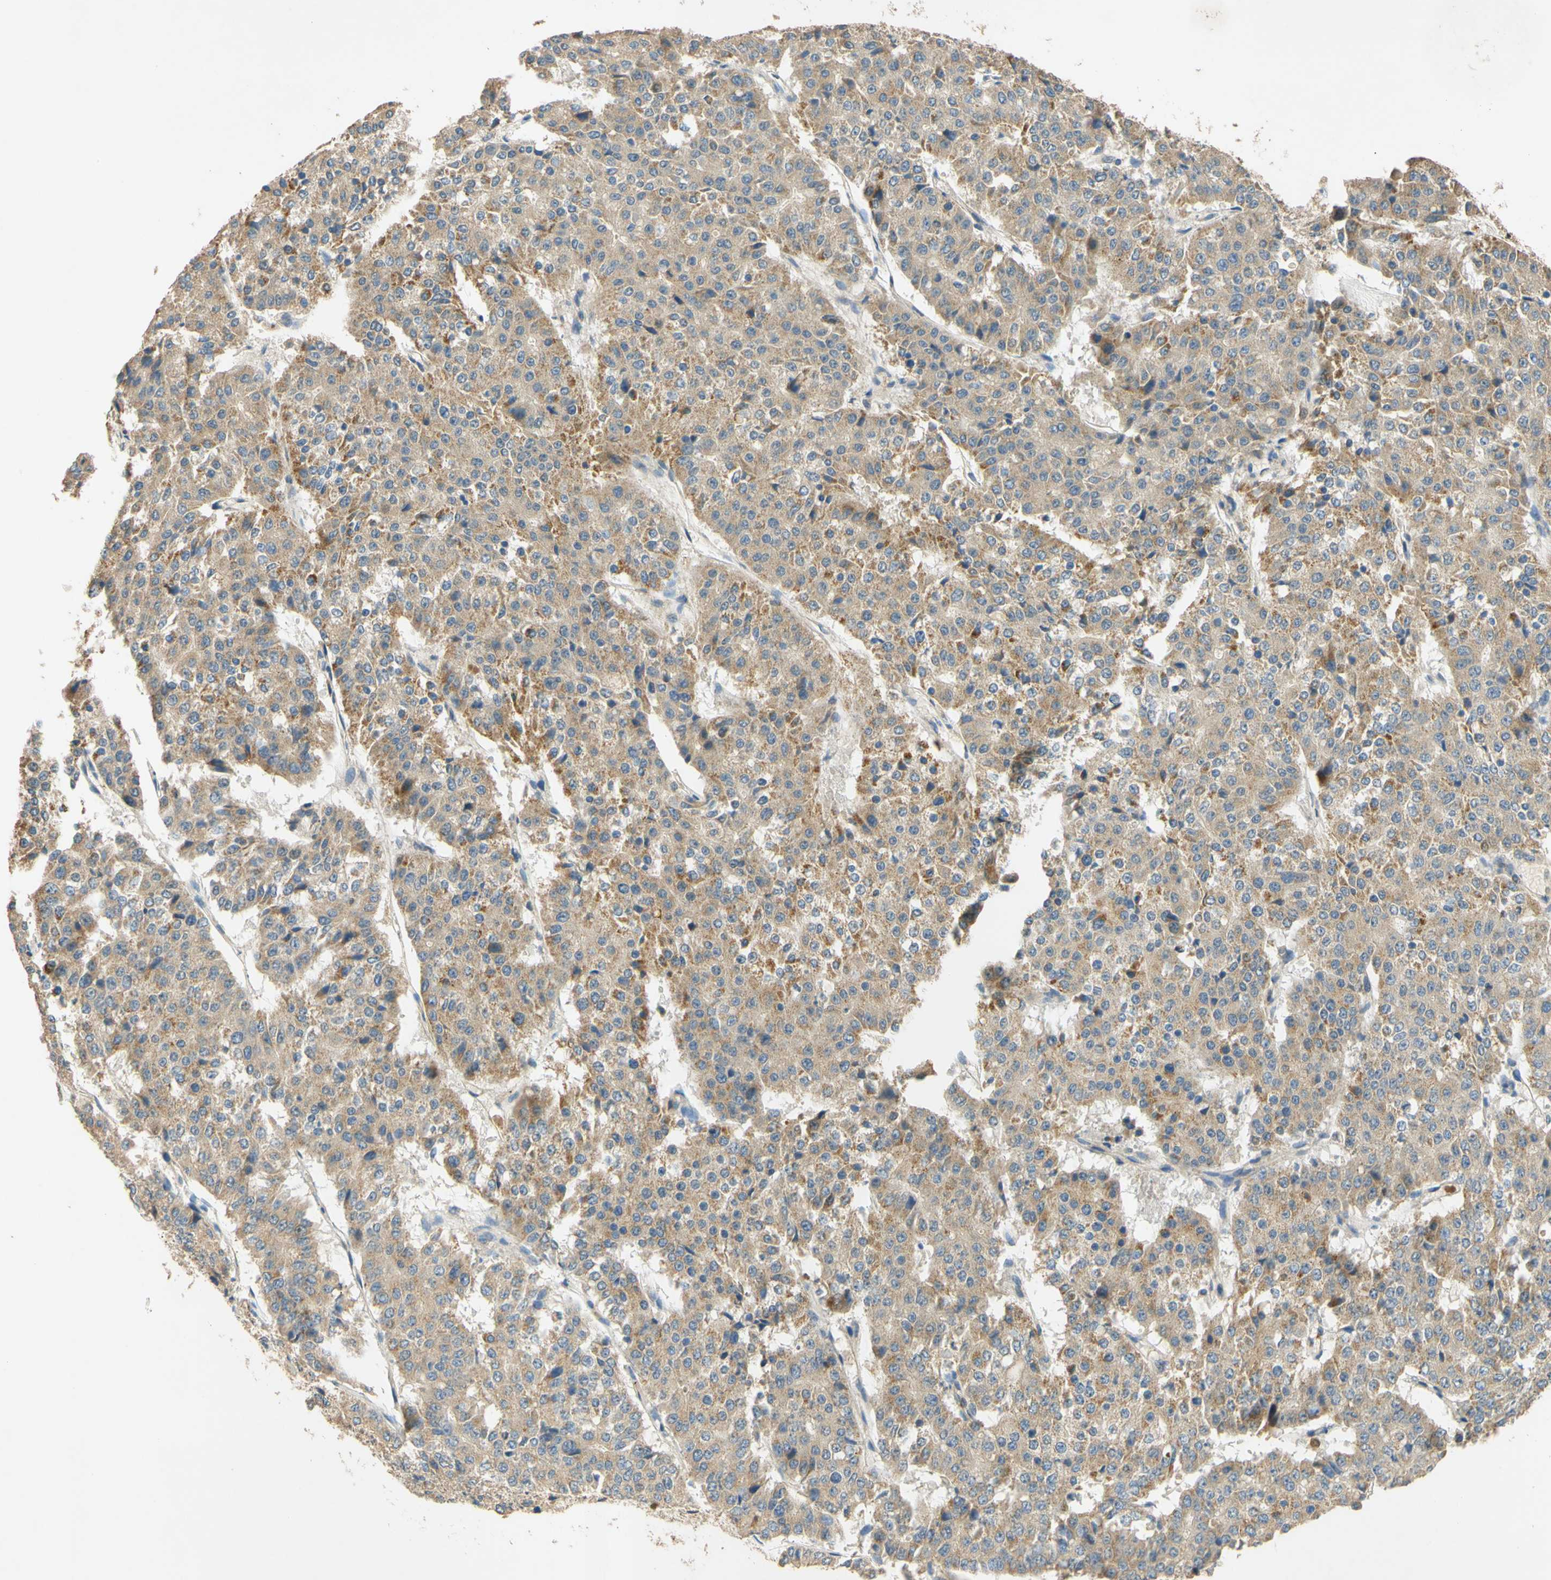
{"staining": {"intensity": "moderate", "quantity": ">75%", "location": "cytoplasmic/membranous"}, "tissue": "pancreatic cancer", "cell_type": "Tumor cells", "image_type": "cancer", "snomed": [{"axis": "morphology", "description": "Adenocarcinoma, NOS"}, {"axis": "topography", "description": "Pancreas"}], "caption": "Pancreatic adenocarcinoma tissue displays moderate cytoplasmic/membranous expression in about >75% of tumor cells", "gene": "ENTREP2", "patient": {"sex": "male", "age": 50}}